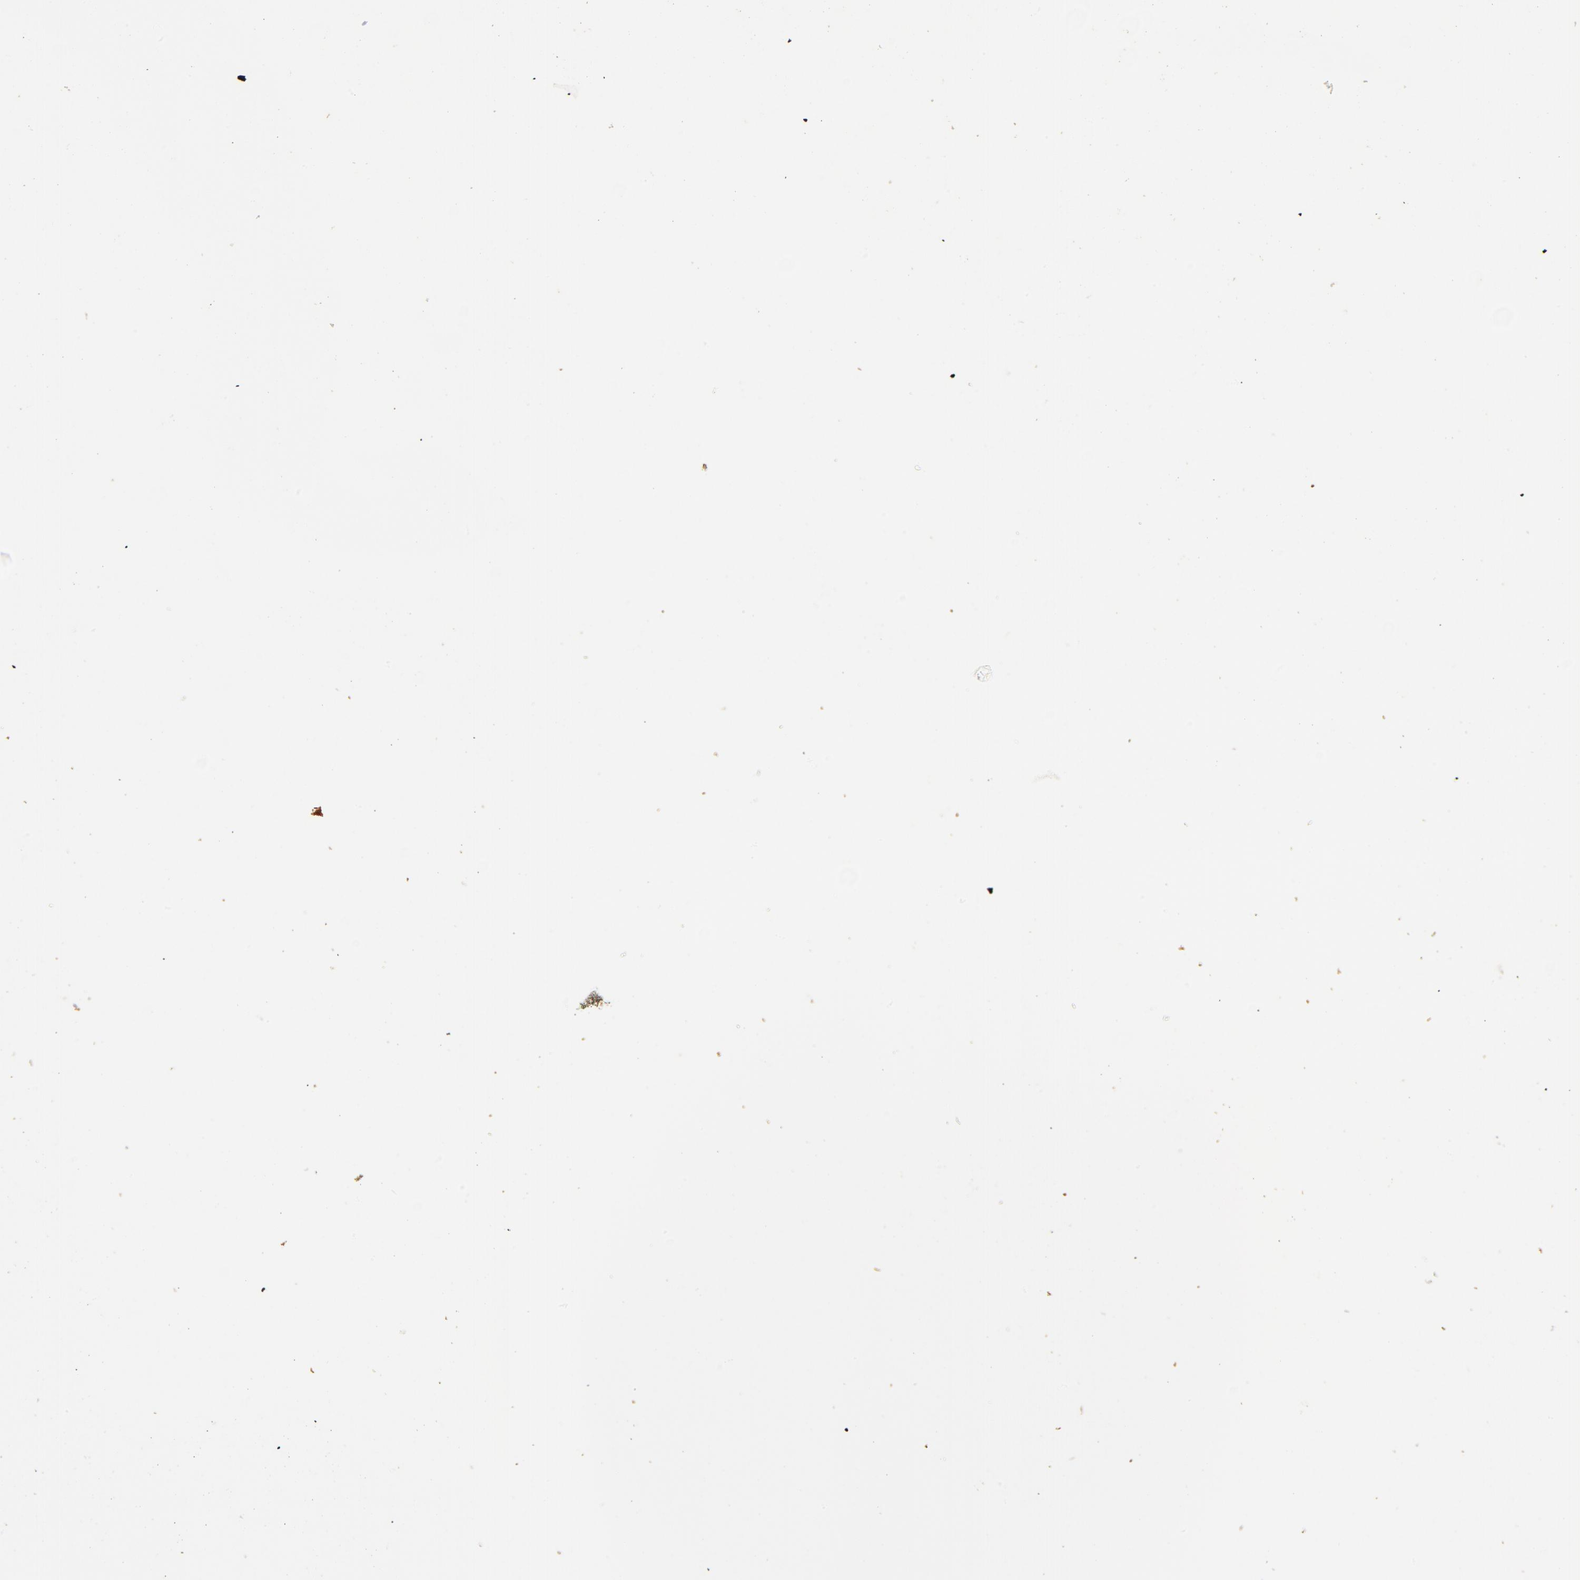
{"staining": {"intensity": "negative", "quantity": "none", "location": "none"}, "tissue": "cerebral cortex", "cell_type": "Endothelial cells", "image_type": "normal", "snomed": [{"axis": "morphology", "description": "Normal tissue, NOS"}, {"axis": "topography", "description": "Cerebral cortex"}], "caption": "Immunohistochemistry of unremarkable cerebral cortex shows no expression in endothelial cells.", "gene": "TP53RK", "patient": {"sex": "female", "age": 54}}